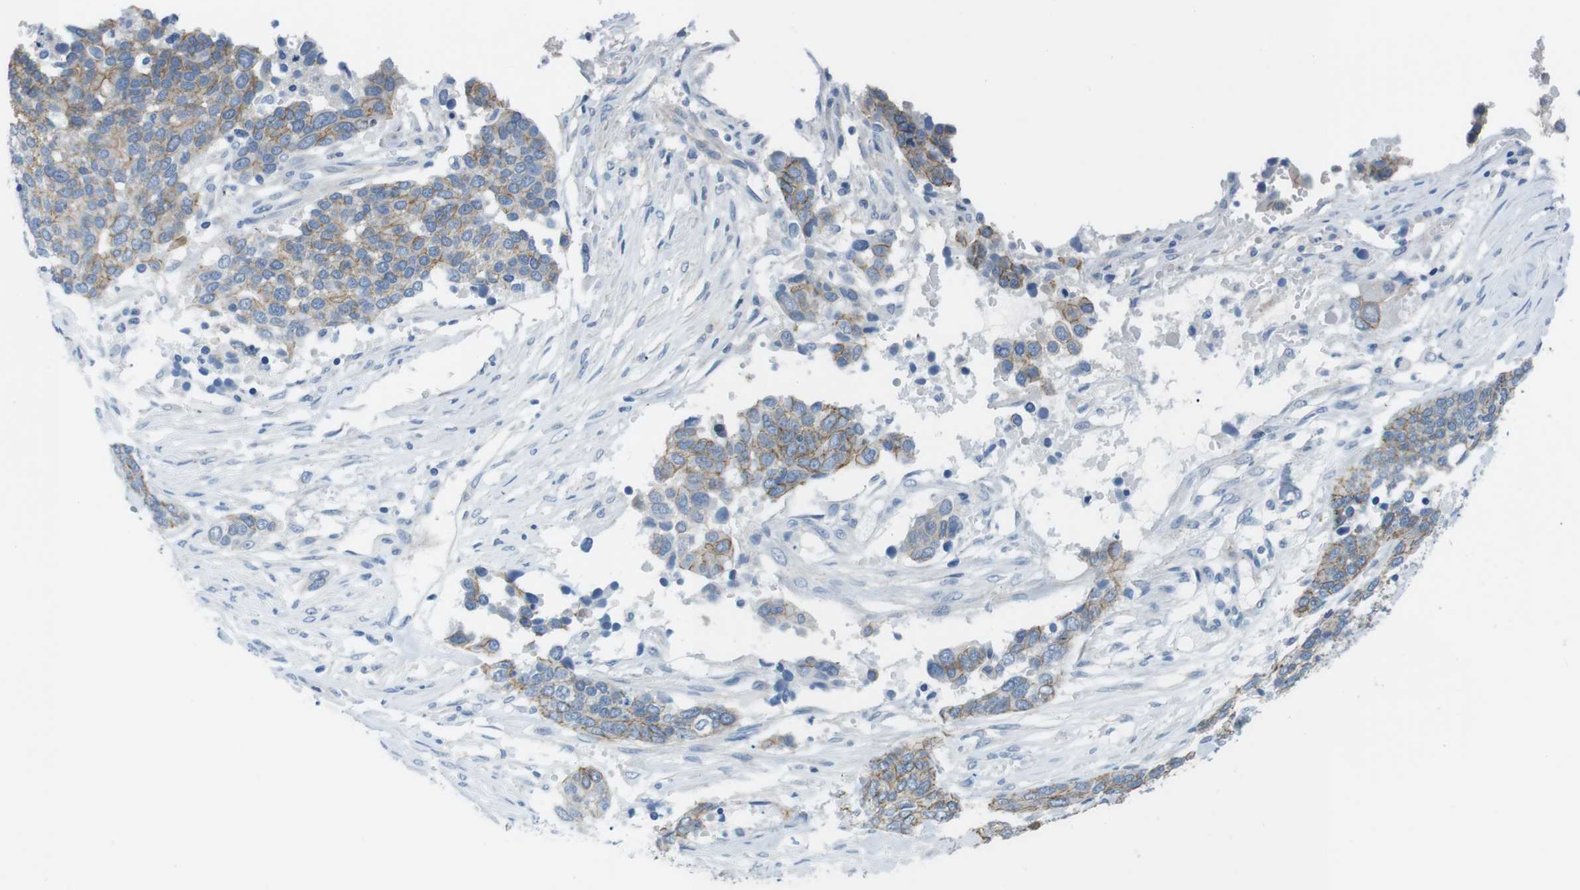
{"staining": {"intensity": "moderate", "quantity": ">75%", "location": "cytoplasmic/membranous"}, "tissue": "ovarian cancer", "cell_type": "Tumor cells", "image_type": "cancer", "snomed": [{"axis": "morphology", "description": "Cystadenocarcinoma, serous, NOS"}, {"axis": "topography", "description": "Ovary"}], "caption": "A brown stain shows moderate cytoplasmic/membranous expression of a protein in ovarian cancer (serous cystadenocarcinoma) tumor cells. (DAB (3,3'-diaminobenzidine) IHC, brown staining for protein, blue staining for nuclei).", "gene": "SLC6A6", "patient": {"sex": "female", "age": 44}}